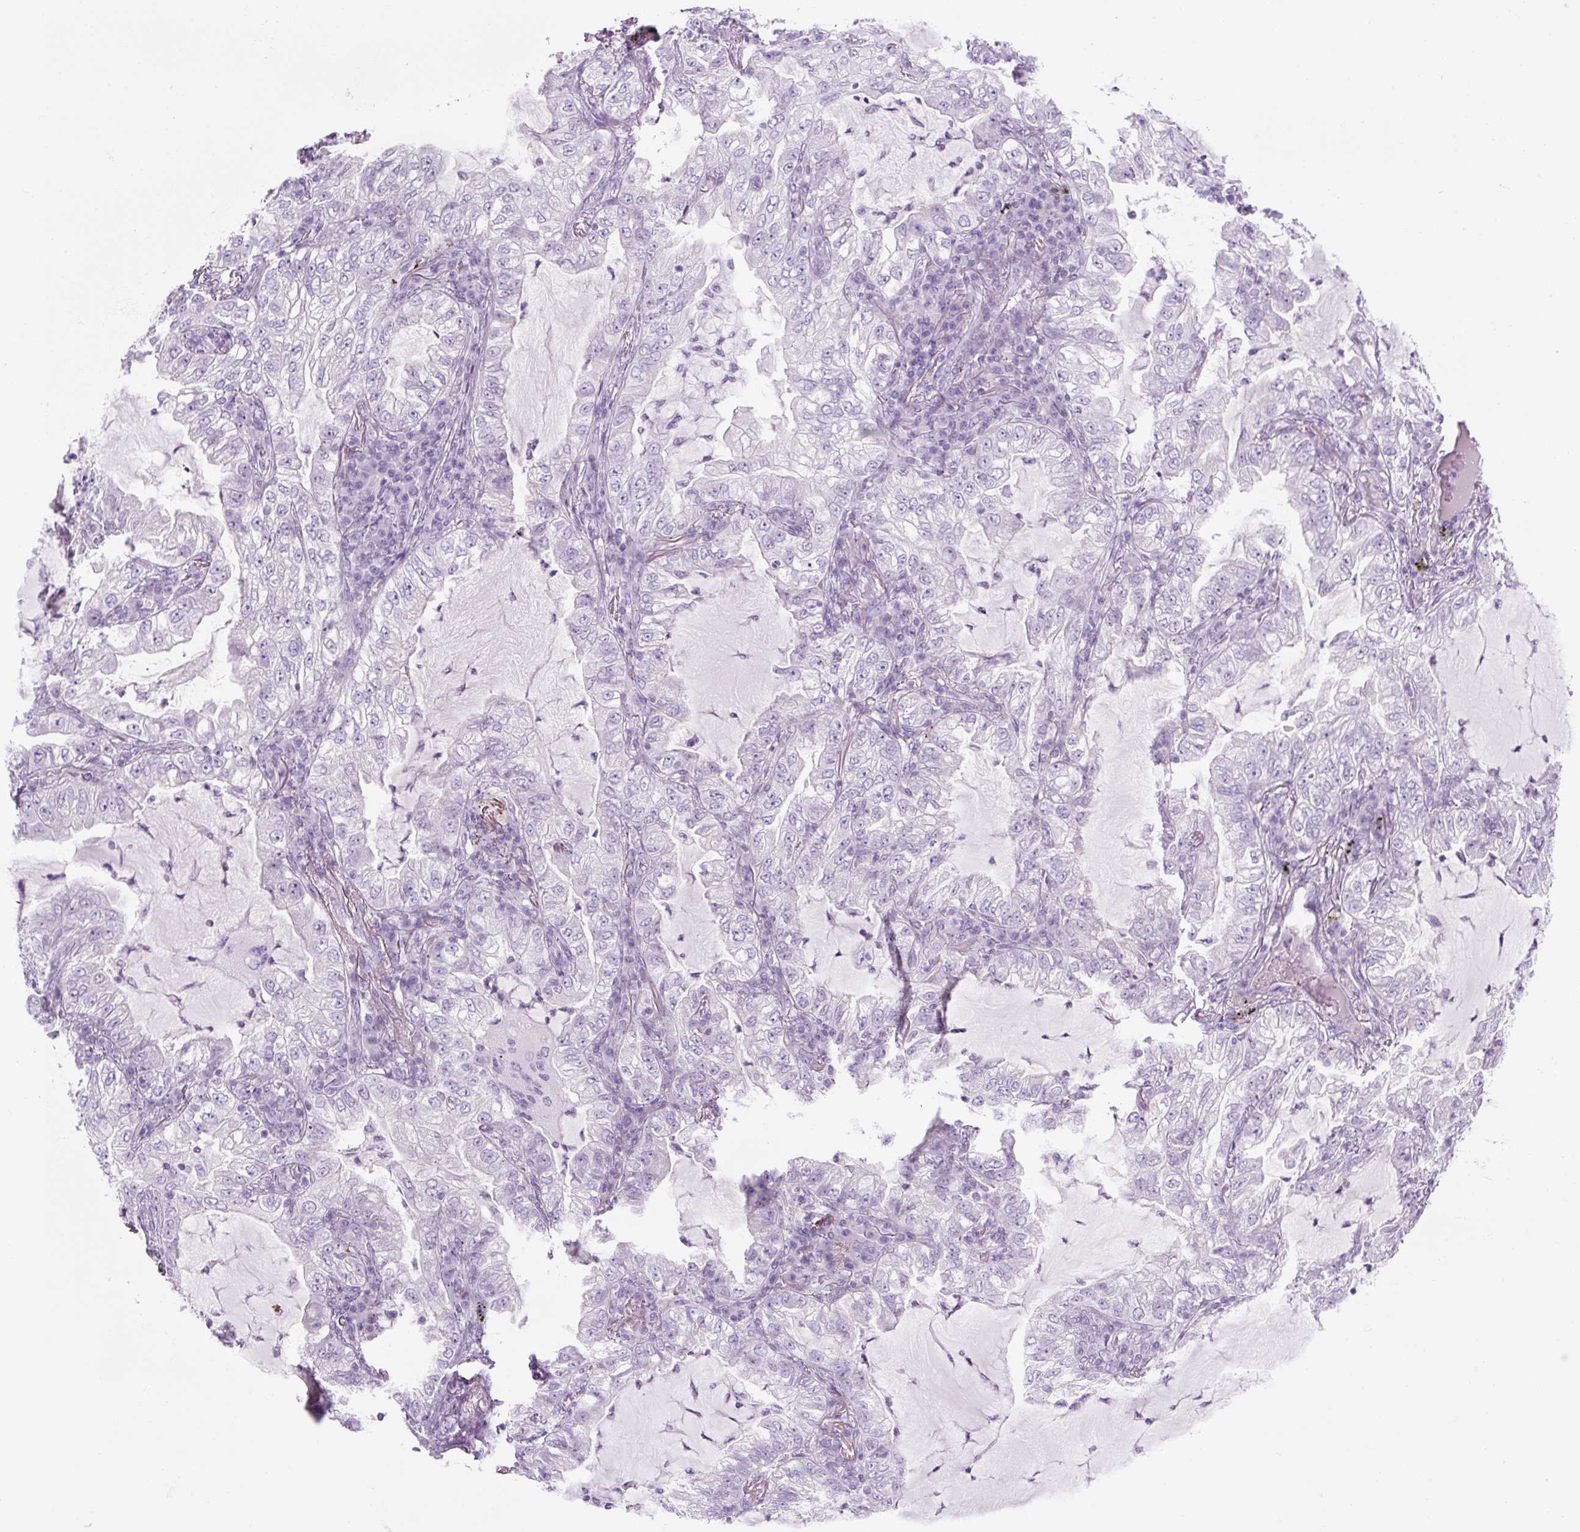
{"staining": {"intensity": "negative", "quantity": "none", "location": "none"}, "tissue": "lung cancer", "cell_type": "Tumor cells", "image_type": "cancer", "snomed": [{"axis": "morphology", "description": "Adenocarcinoma, NOS"}, {"axis": "topography", "description": "Lung"}], "caption": "Tumor cells are negative for protein expression in human lung cancer.", "gene": "PF4V1", "patient": {"sex": "female", "age": 73}}